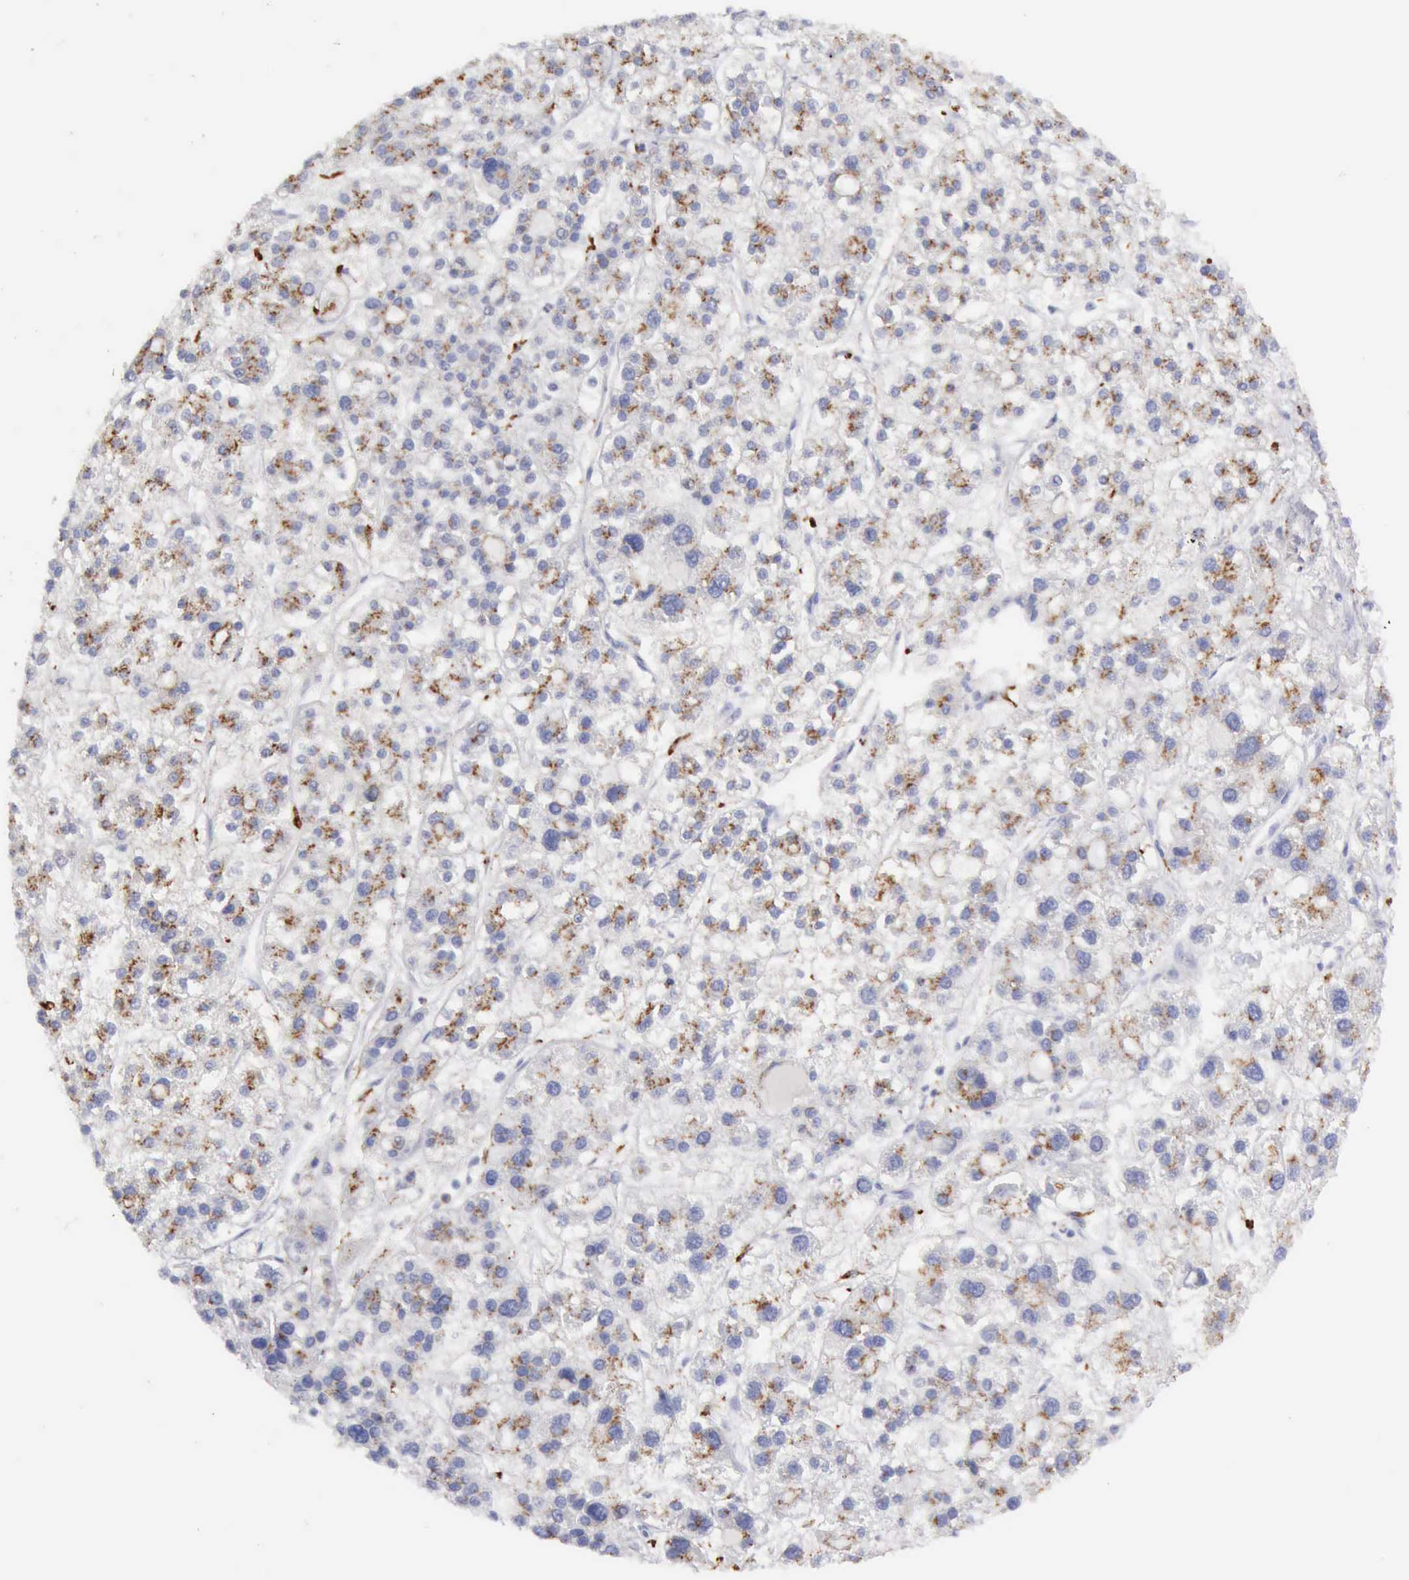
{"staining": {"intensity": "negative", "quantity": "none", "location": "none"}, "tissue": "liver cancer", "cell_type": "Tumor cells", "image_type": "cancer", "snomed": [{"axis": "morphology", "description": "Carcinoma, Hepatocellular, NOS"}, {"axis": "topography", "description": "Liver"}], "caption": "Liver hepatocellular carcinoma was stained to show a protein in brown. There is no significant staining in tumor cells.", "gene": "CTSS", "patient": {"sex": "female", "age": 85}}